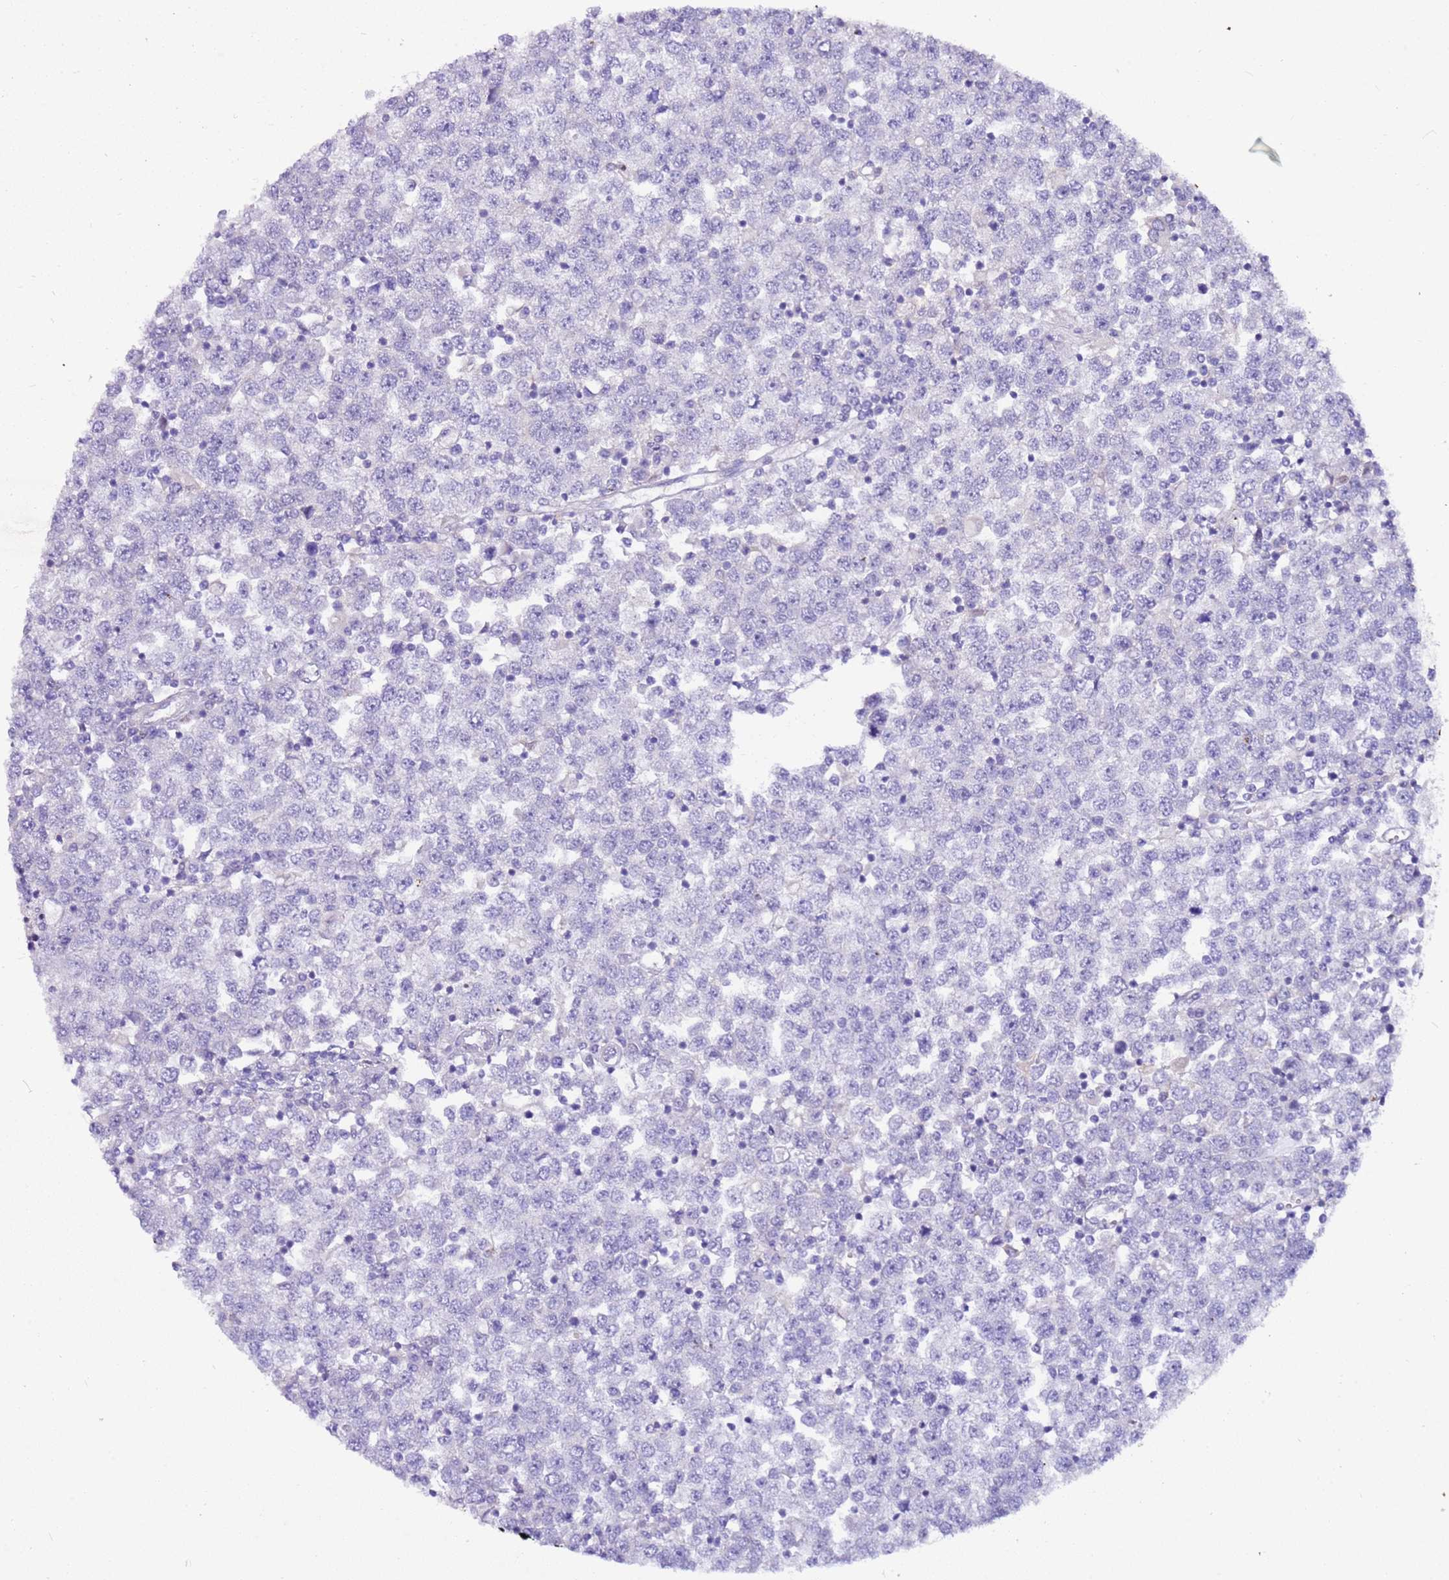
{"staining": {"intensity": "negative", "quantity": "none", "location": "none"}, "tissue": "testis cancer", "cell_type": "Tumor cells", "image_type": "cancer", "snomed": [{"axis": "morphology", "description": "Seminoma, NOS"}, {"axis": "topography", "description": "Testis"}], "caption": "There is no significant expression in tumor cells of testis cancer (seminoma). The staining was performed using DAB (3,3'-diaminobenzidine) to visualize the protein expression in brown, while the nuclei were stained in blue with hematoxylin (Magnification: 20x).", "gene": "DCDC2B", "patient": {"sex": "male", "age": 65}}